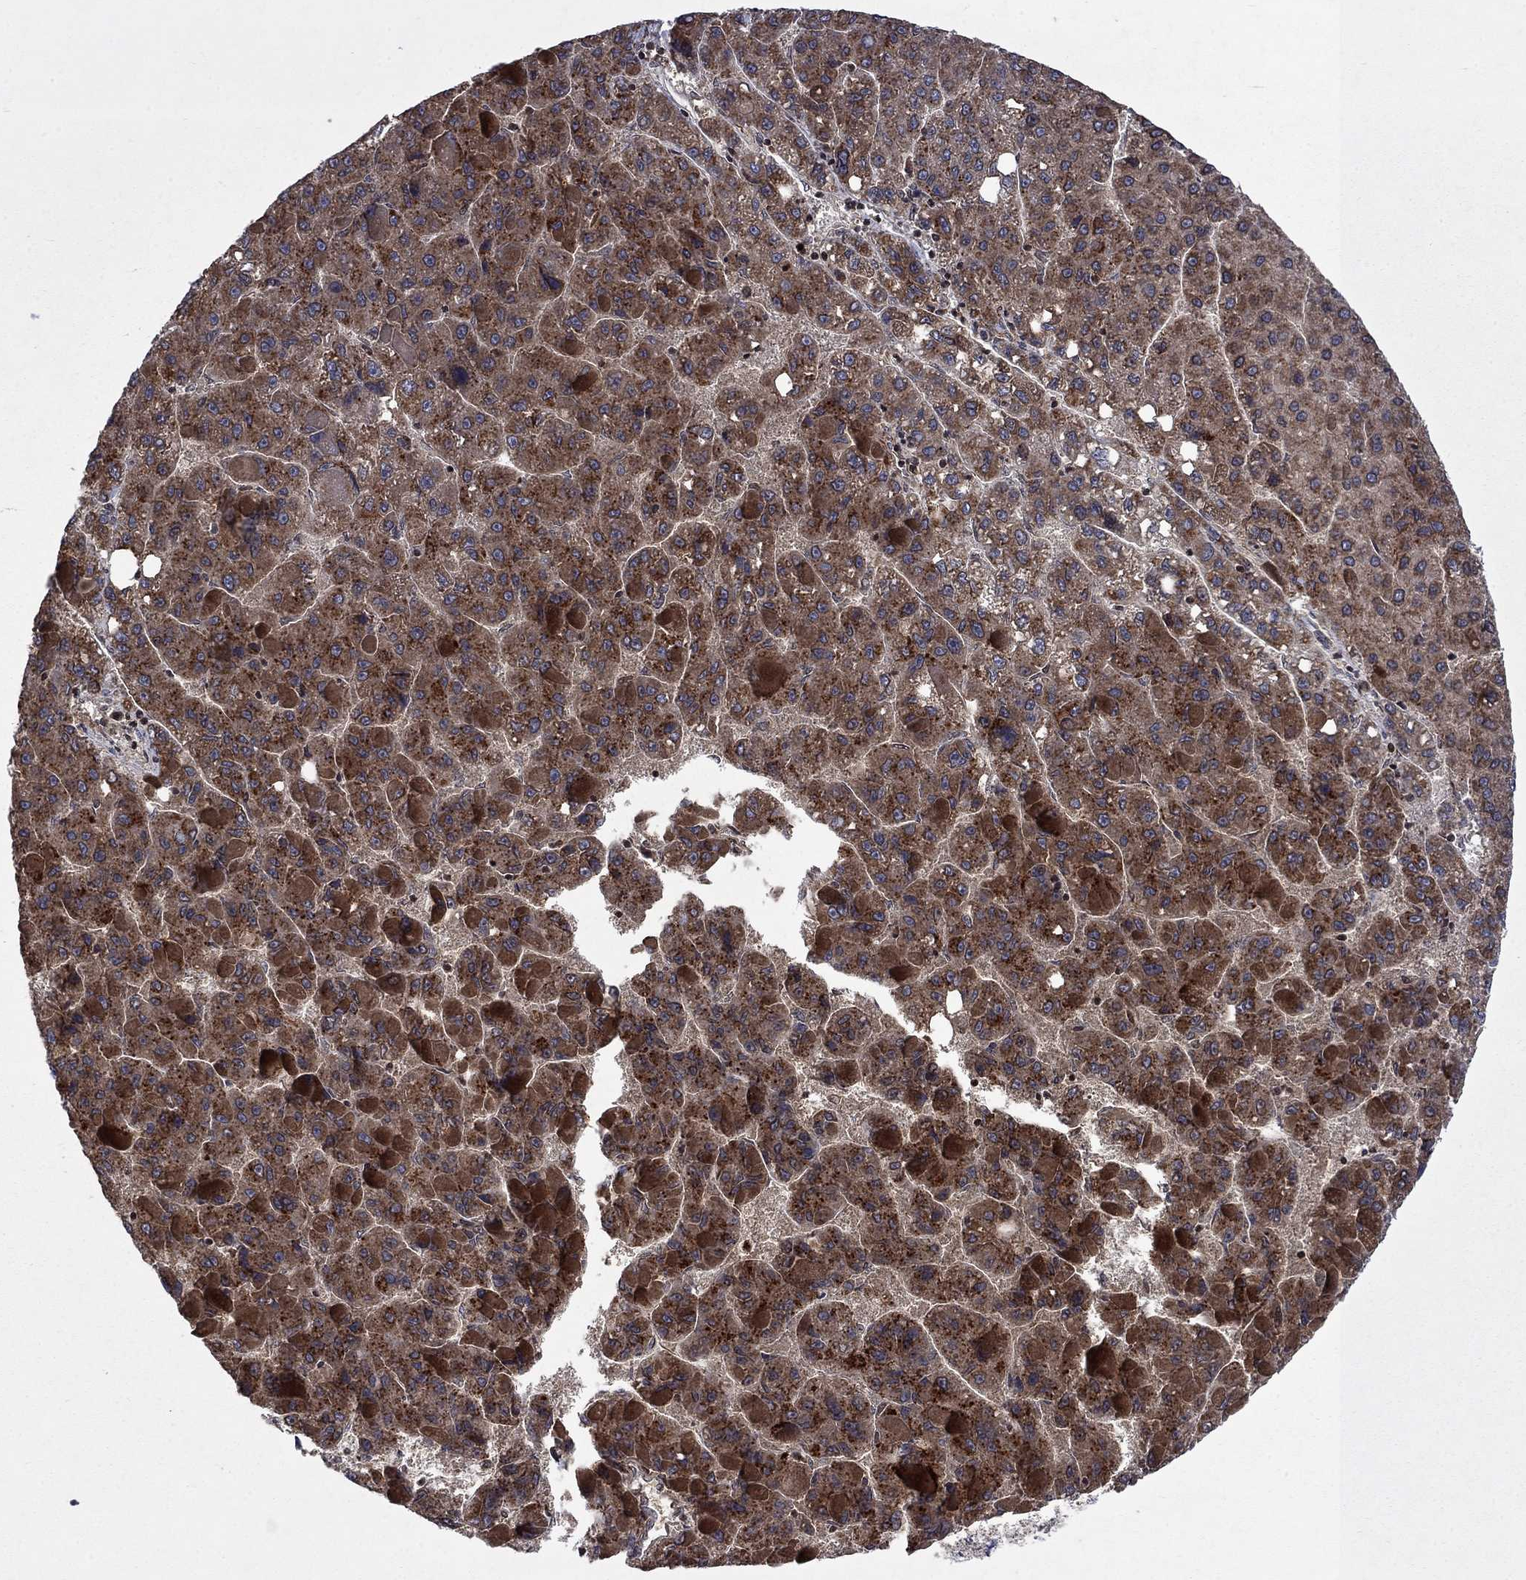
{"staining": {"intensity": "moderate", "quantity": ">75%", "location": "cytoplasmic/membranous"}, "tissue": "liver cancer", "cell_type": "Tumor cells", "image_type": "cancer", "snomed": [{"axis": "morphology", "description": "Carcinoma, Hepatocellular, NOS"}, {"axis": "topography", "description": "Liver"}], "caption": "A micrograph of liver cancer (hepatocellular carcinoma) stained for a protein reveals moderate cytoplasmic/membranous brown staining in tumor cells.", "gene": "TMEM33", "patient": {"sex": "female", "age": 82}}